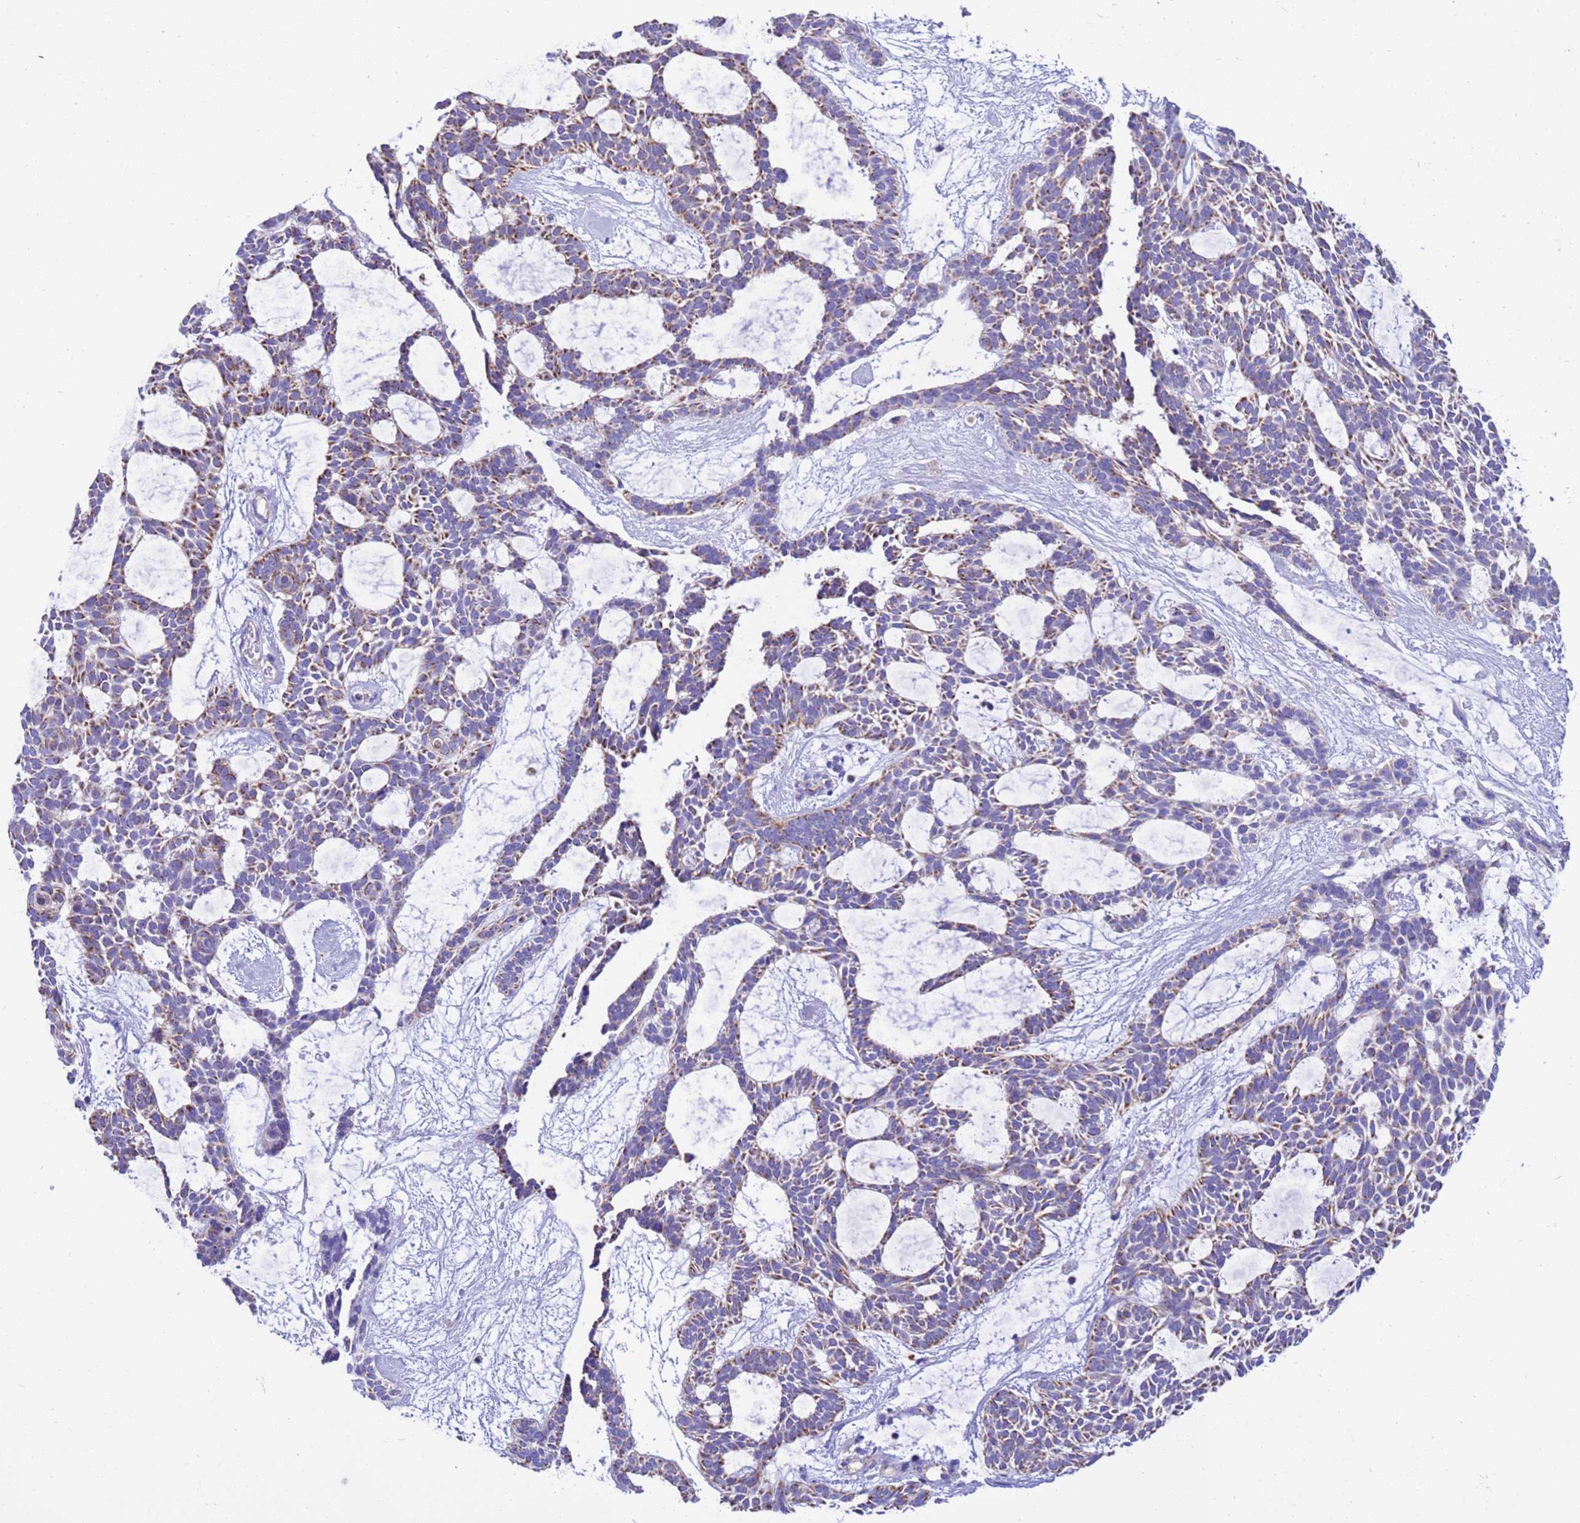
{"staining": {"intensity": "moderate", "quantity": "25%-75%", "location": "cytoplasmic/membranous"}, "tissue": "skin cancer", "cell_type": "Tumor cells", "image_type": "cancer", "snomed": [{"axis": "morphology", "description": "Basal cell carcinoma"}, {"axis": "topography", "description": "Skin"}], "caption": "The photomicrograph displays a brown stain indicating the presence of a protein in the cytoplasmic/membranous of tumor cells in basal cell carcinoma (skin).", "gene": "RNF165", "patient": {"sex": "male", "age": 61}}